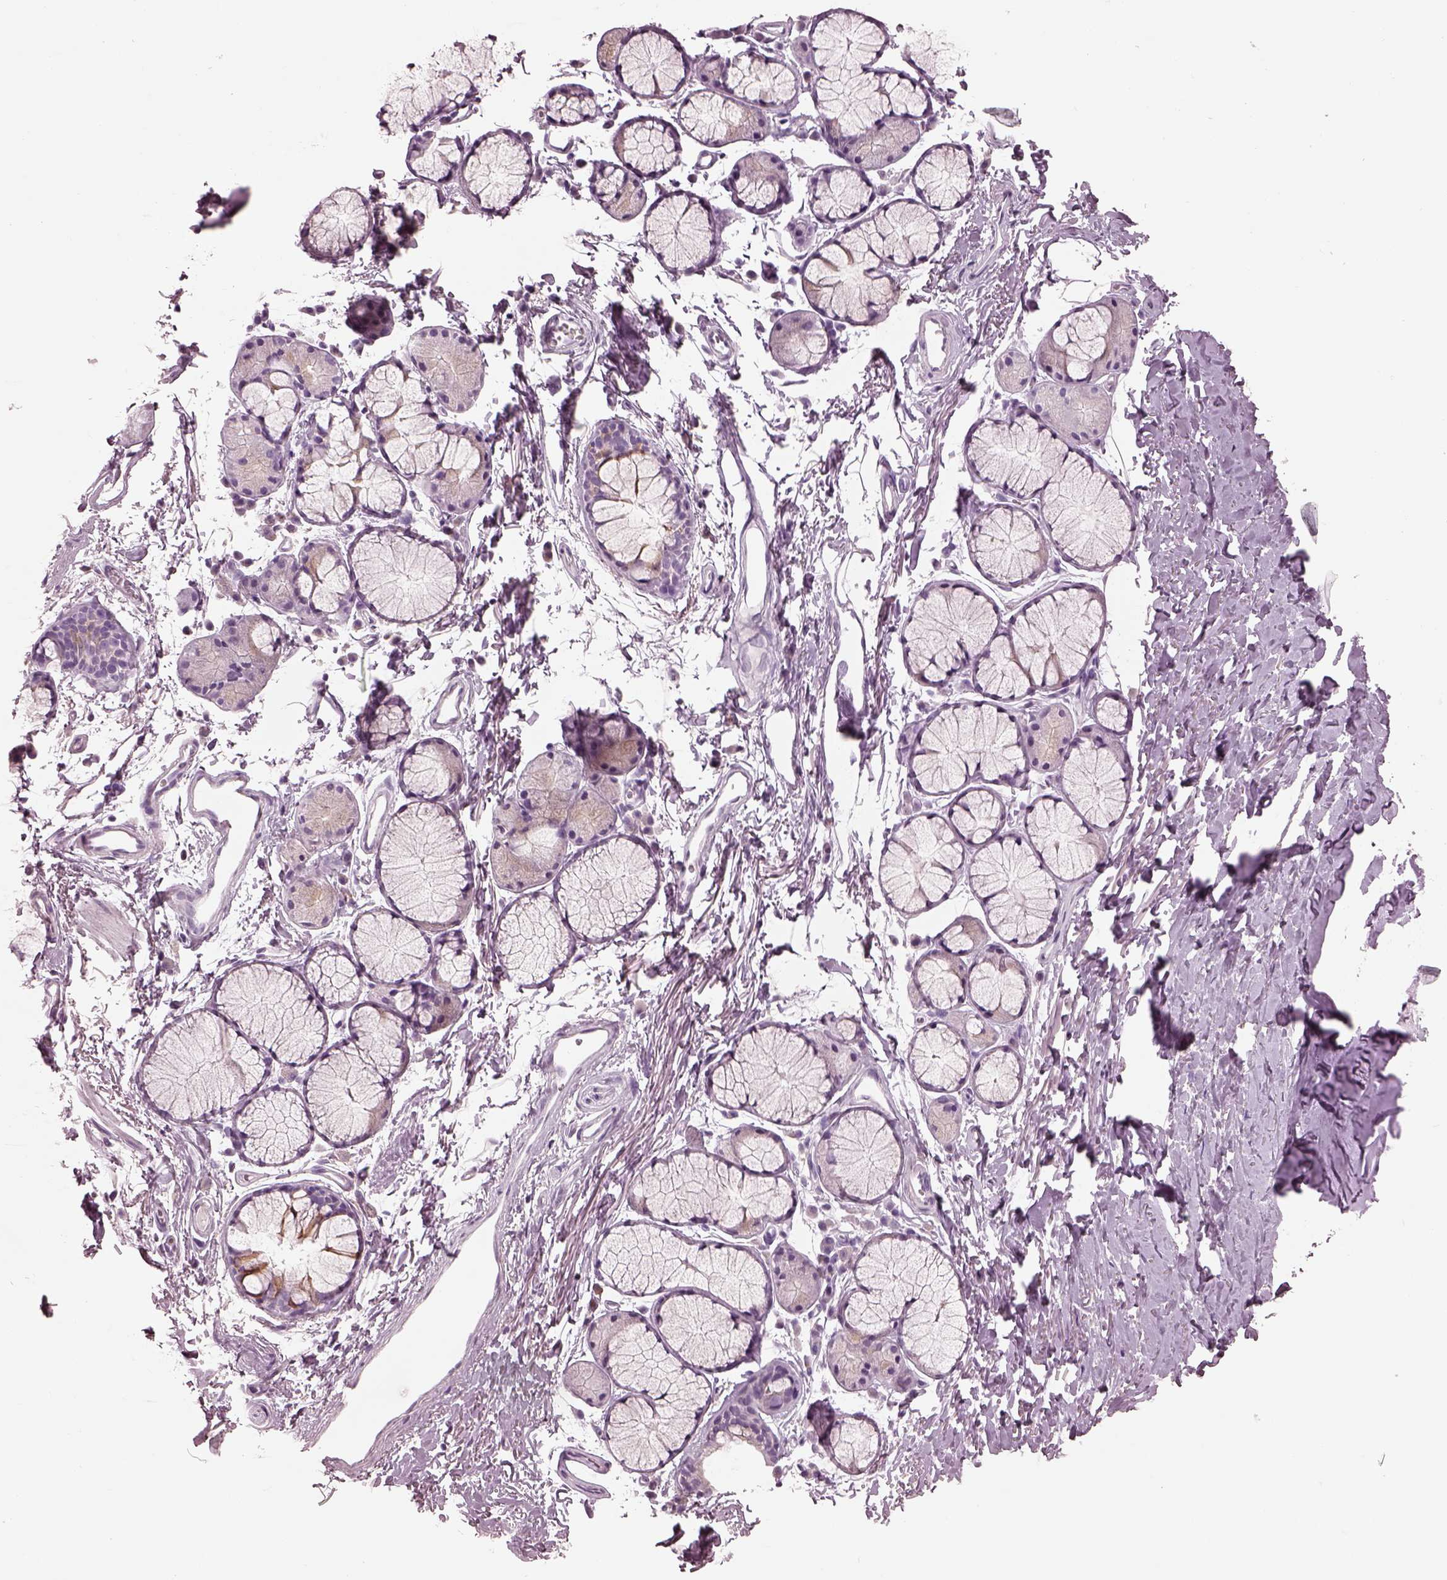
{"staining": {"intensity": "negative", "quantity": "none", "location": "none"}, "tissue": "soft tissue", "cell_type": "Chondrocytes", "image_type": "normal", "snomed": [{"axis": "morphology", "description": "Normal tissue, NOS"}, {"axis": "topography", "description": "Cartilage tissue"}, {"axis": "topography", "description": "Bronchus"}], "caption": "IHC photomicrograph of unremarkable soft tissue: soft tissue stained with DAB (3,3'-diaminobenzidine) exhibits no significant protein positivity in chondrocytes.", "gene": "TMEM231", "patient": {"sex": "female", "age": 79}}